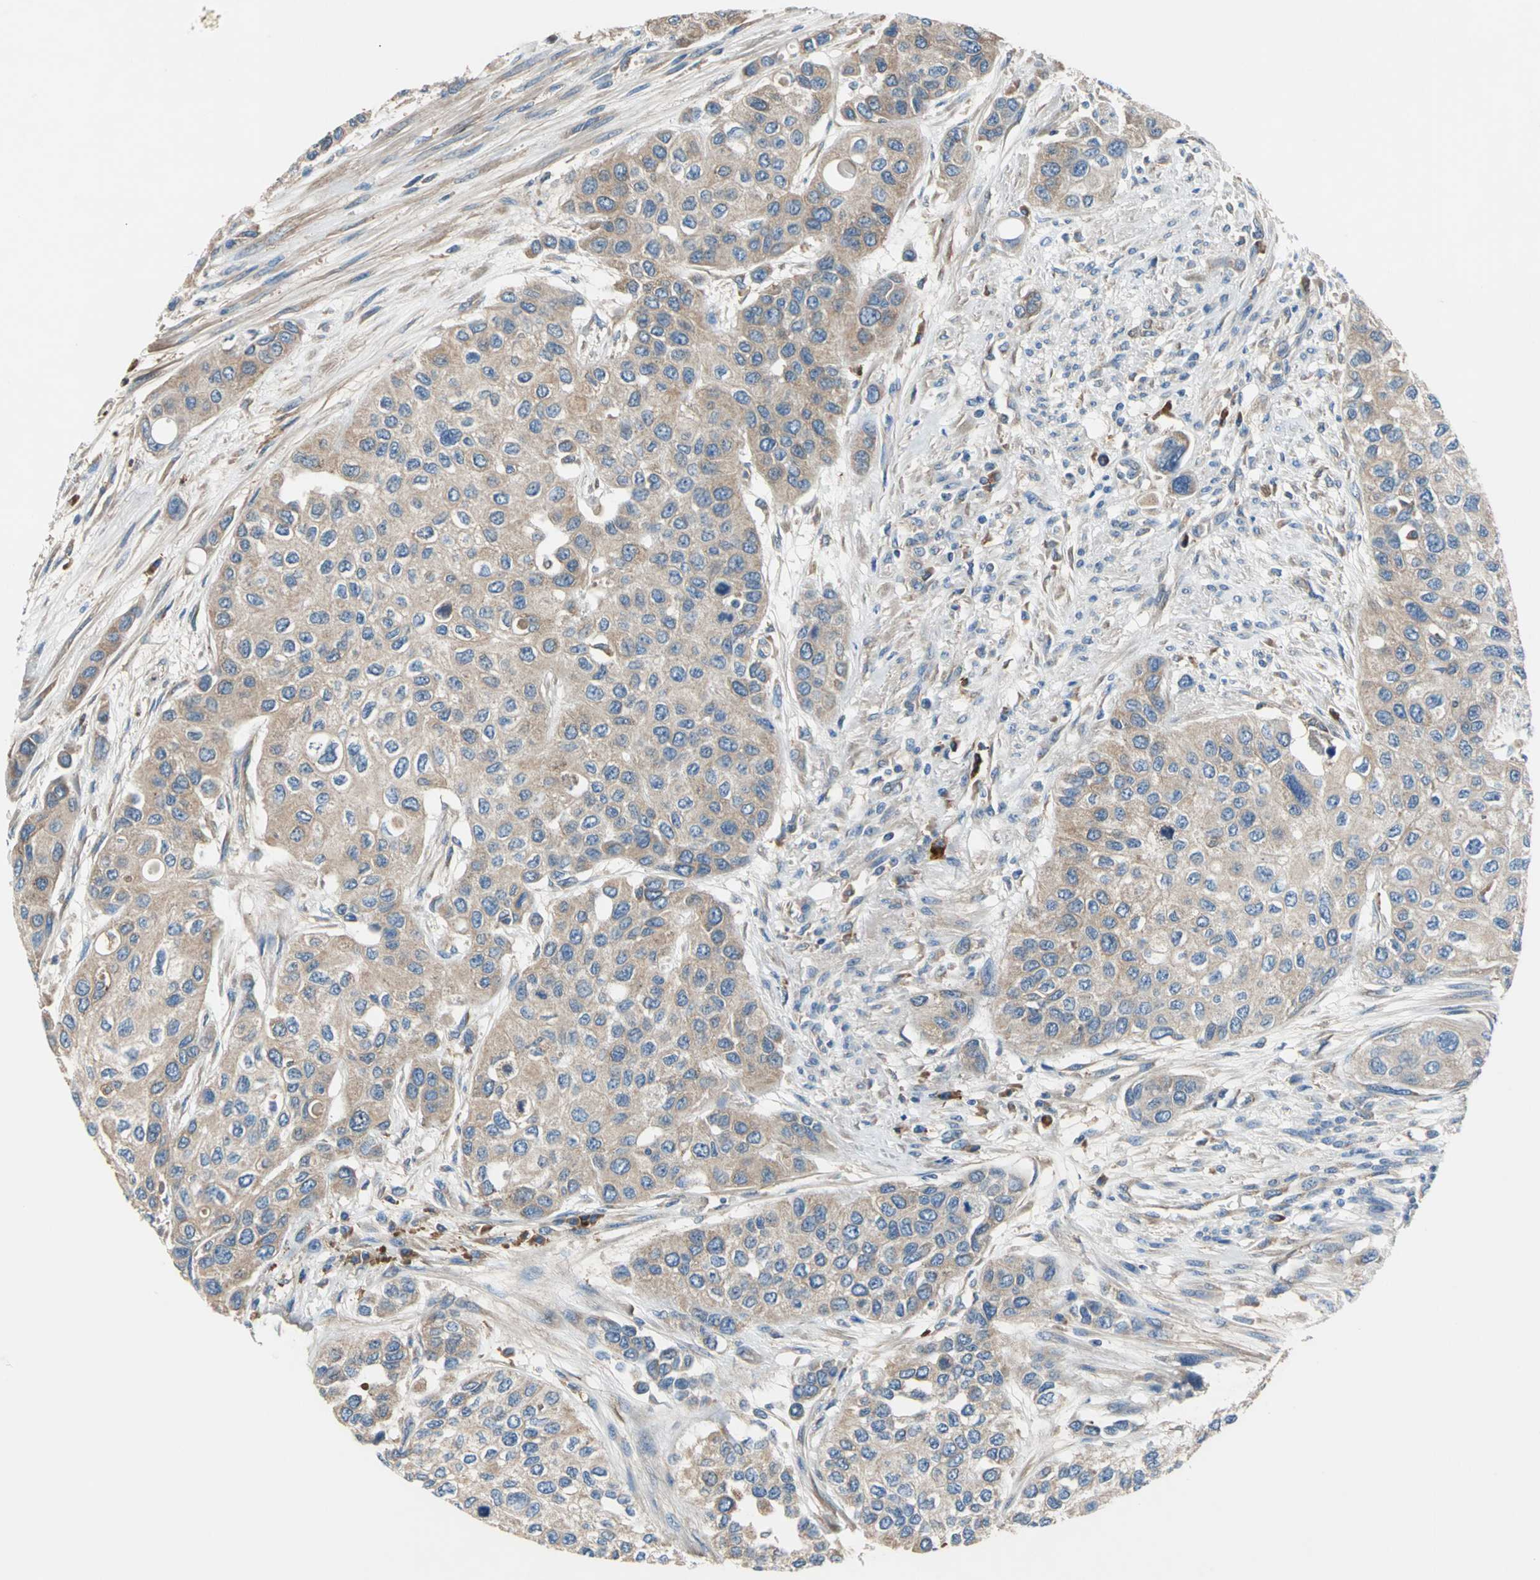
{"staining": {"intensity": "weak", "quantity": ">75%", "location": "cytoplasmic/membranous"}, "tissue": "urothelial cancer", "cell_type": "Tumor cells", "image_type": "cancer", "snomed": [{"axis": "morphology", "description": "Urothelial carcinoma, High grade"}, {"axis": "topography", "description": "Urinary bladder"}], "caption": "An image showing weak cytoplasmic/membranous positivity in approximately >75% of tumor cells in urothelial cancer, as visualized by brown immunohistochemical staining.", "gene": "HEPH", "patient": {"sex": "female", "age": 56}}